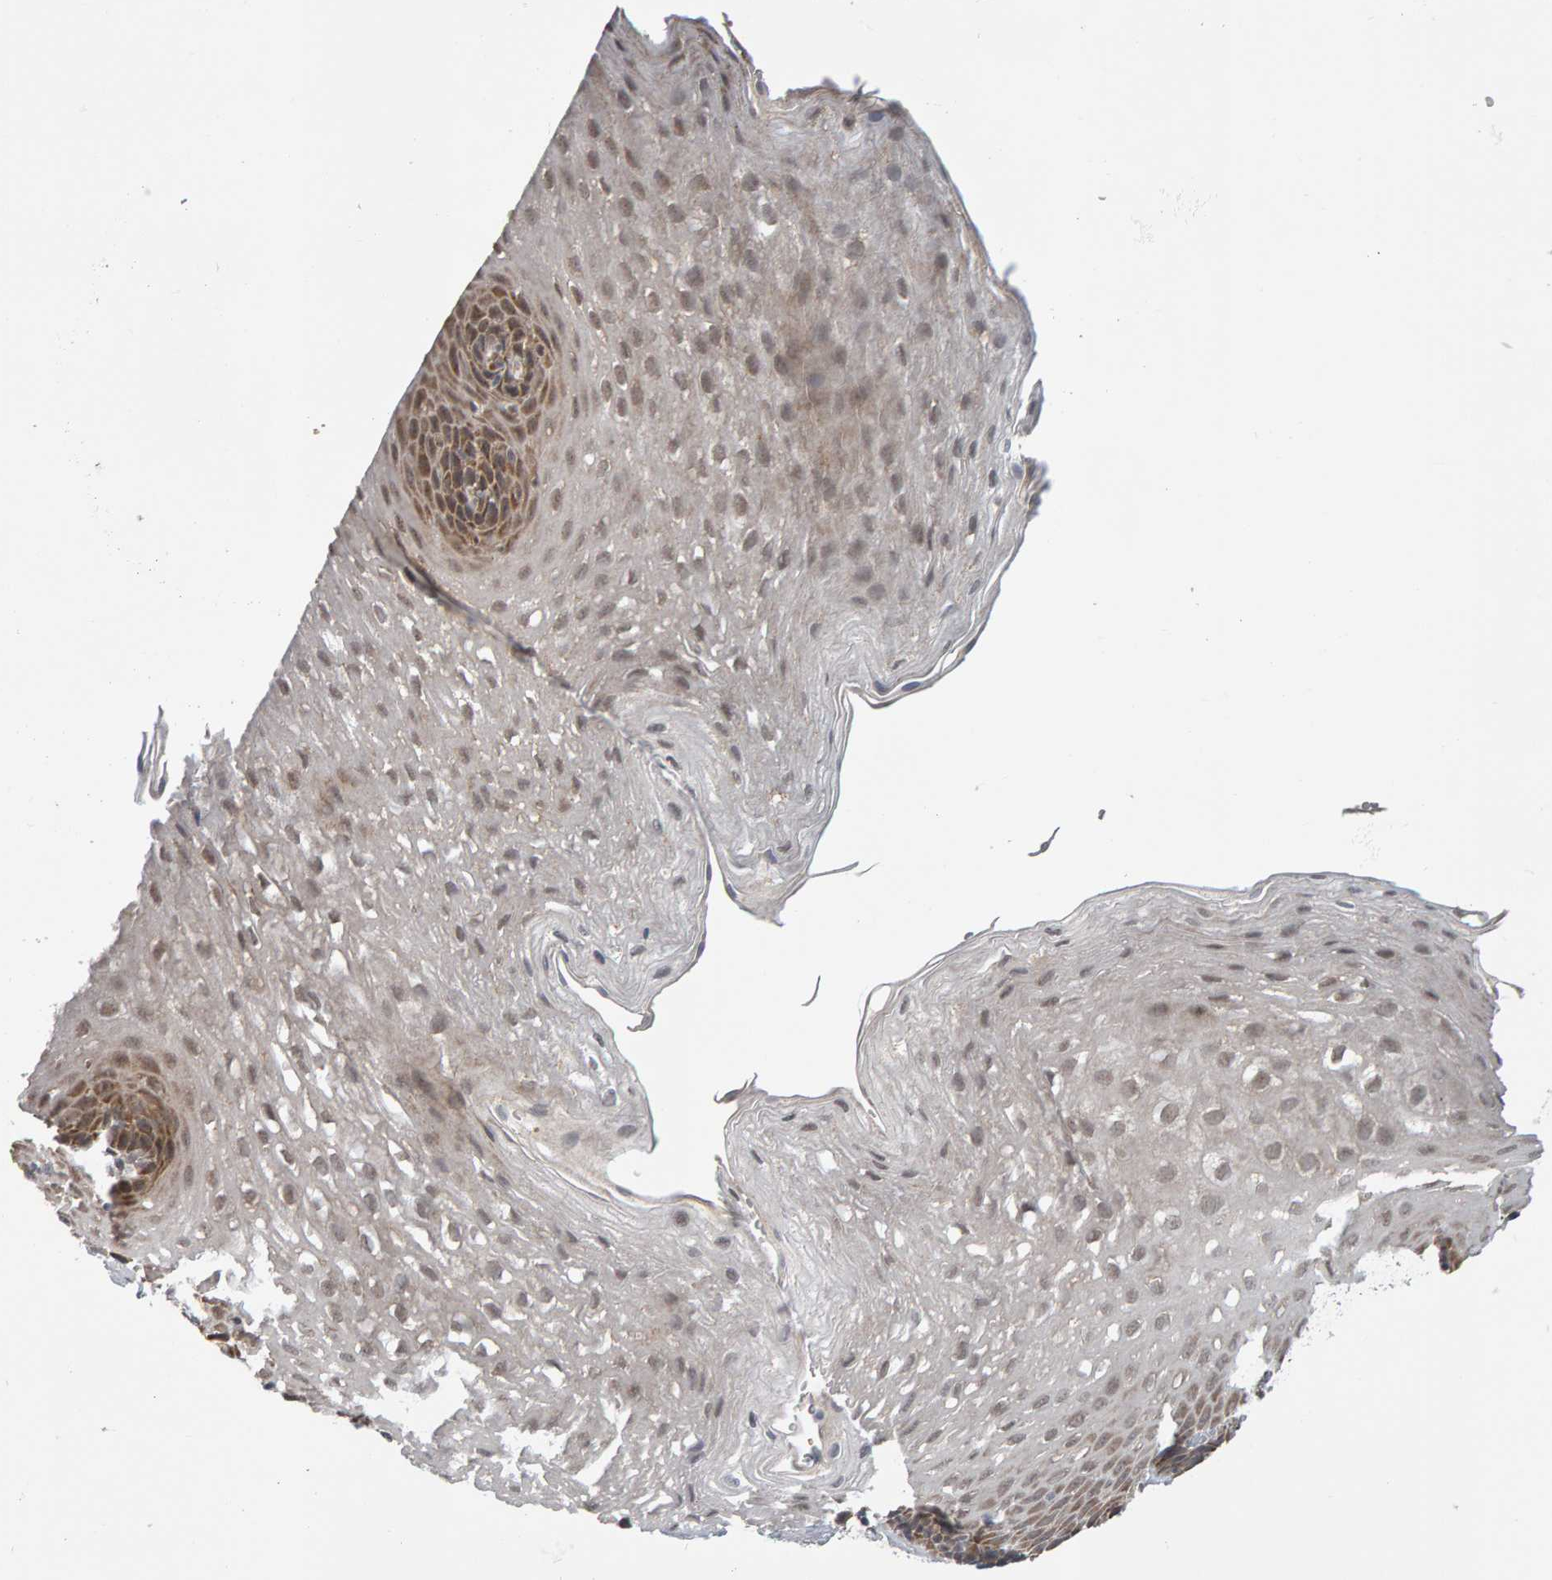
{"staining": {"intensity": "moderate", "quantity": ">75%", "location": "cytoplasmic/membranous,nuclear"}, "tissue": "esophagus", "cell_type": "Squamous epithelial cells", "image_type": "normal", "snomed": [{"axis": "morphology", "description": "Normal tissue, NOS"}, {"axis": "topography", "description": "Esophagus"}], "caption": "Squamous epithelial cells display medium levels of moderate cytoplasmic/membranous,nuclear expression in approximately >75% of cells in unremarkable human esophagus. (Brightfield microscopy of DAB IHC at high magnification).", "gene": "DAP3", "patient": {"sex": "female", "age": 66}}